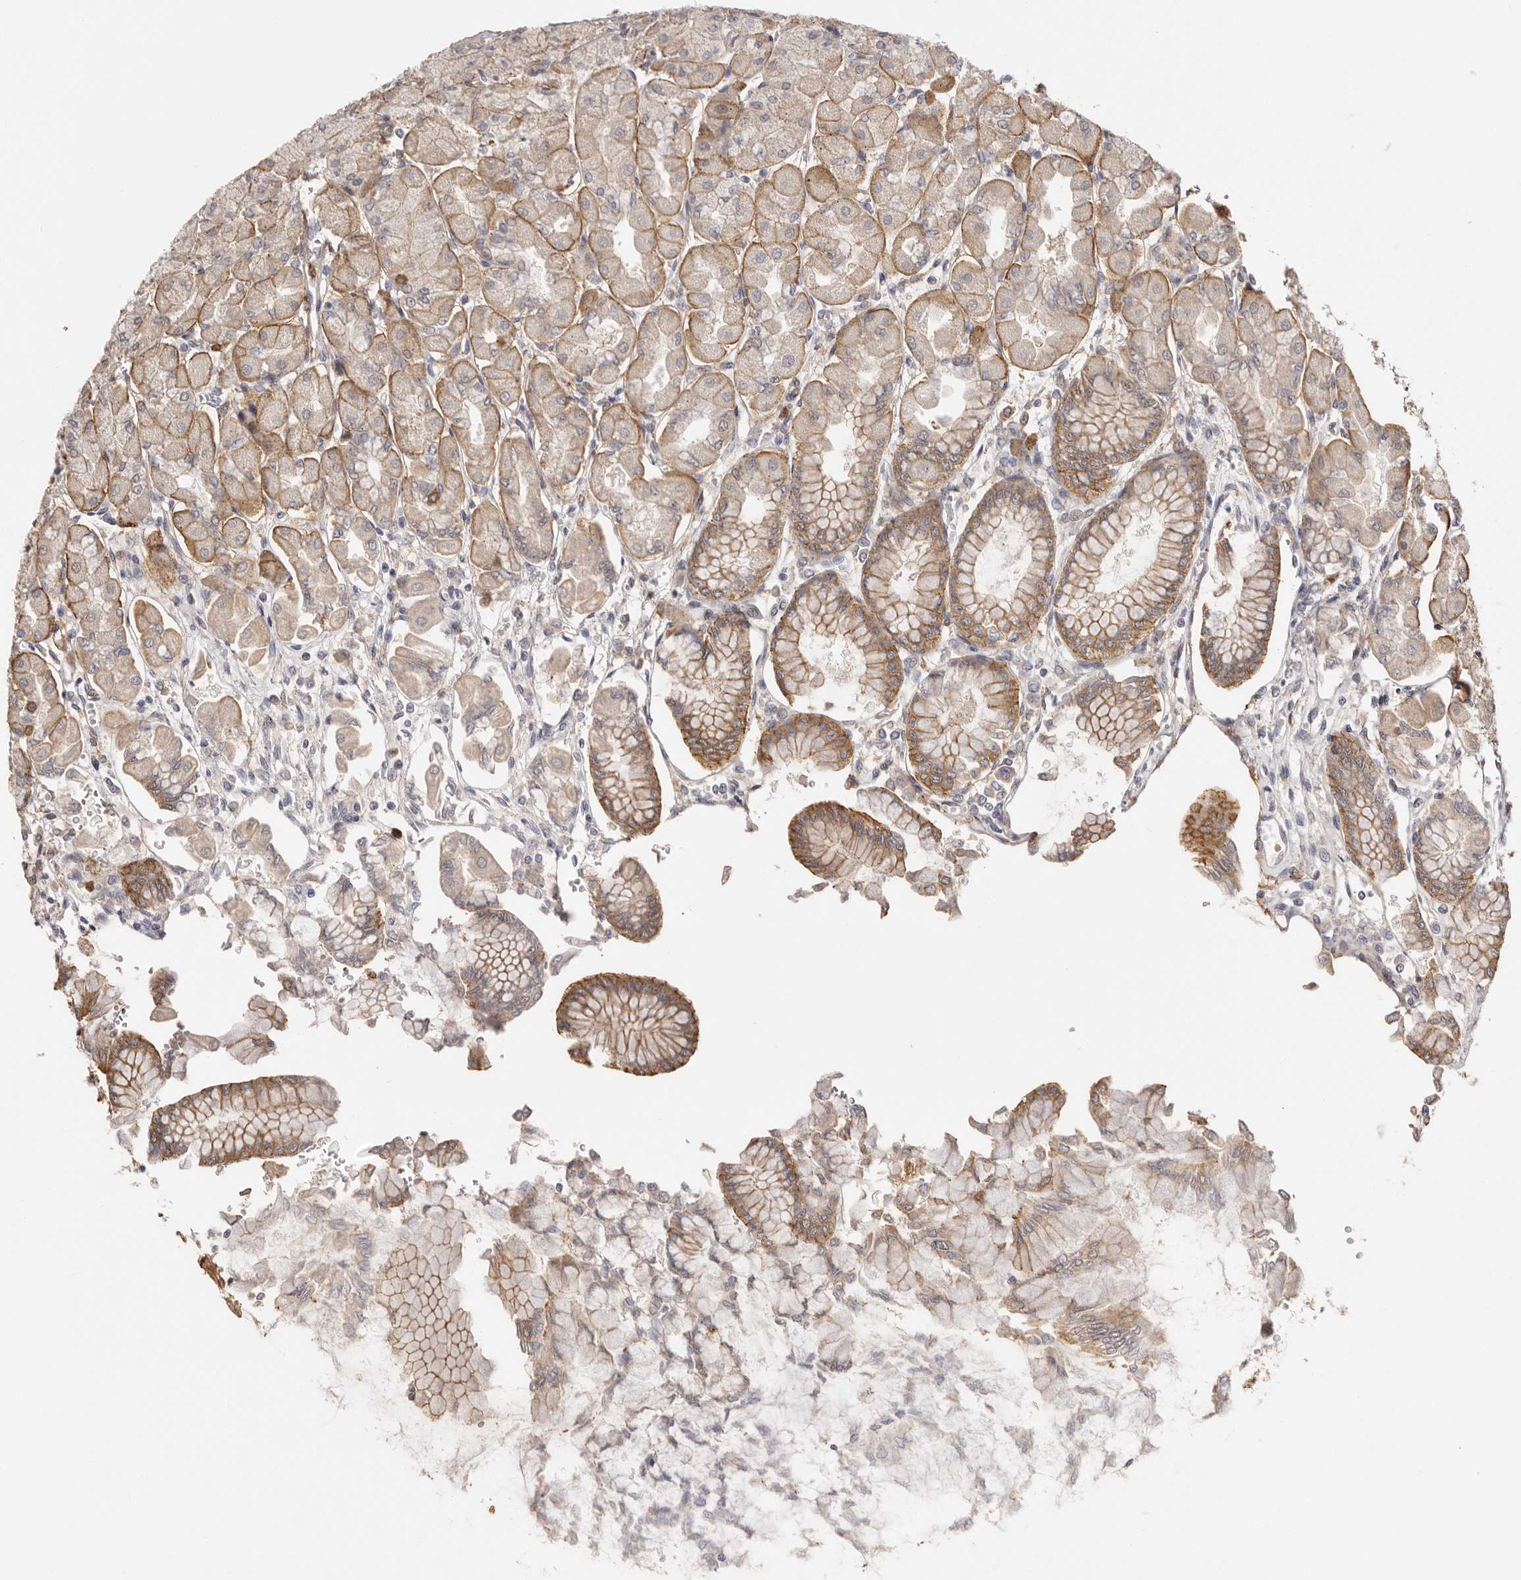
{"staining": {"intensity": "moderate", "quantity": "25%-75%", "location": "cytoplasmic/membranous"}, "tissue": "stomach", "cell_type": "Glandular cells", "image_type": "normal", "snomed": [{"axis": "morphology", "description": "Normal tissue, NOS"}, {"axis": "topography", "description": "Stomach, upper"}], "caption": "Immunohistochemical staining of unremarkable stomach exhibits medium levels of moderate cytoplasmic/membranous expression in about 25%-75% of glandular cells. Using DAB (brown) and hematoxylin (blue) stains, captured at high magnification using brightfield microscopy.", "gene": "MSRB2", "patient": {"sex": "female", "age": 56}}